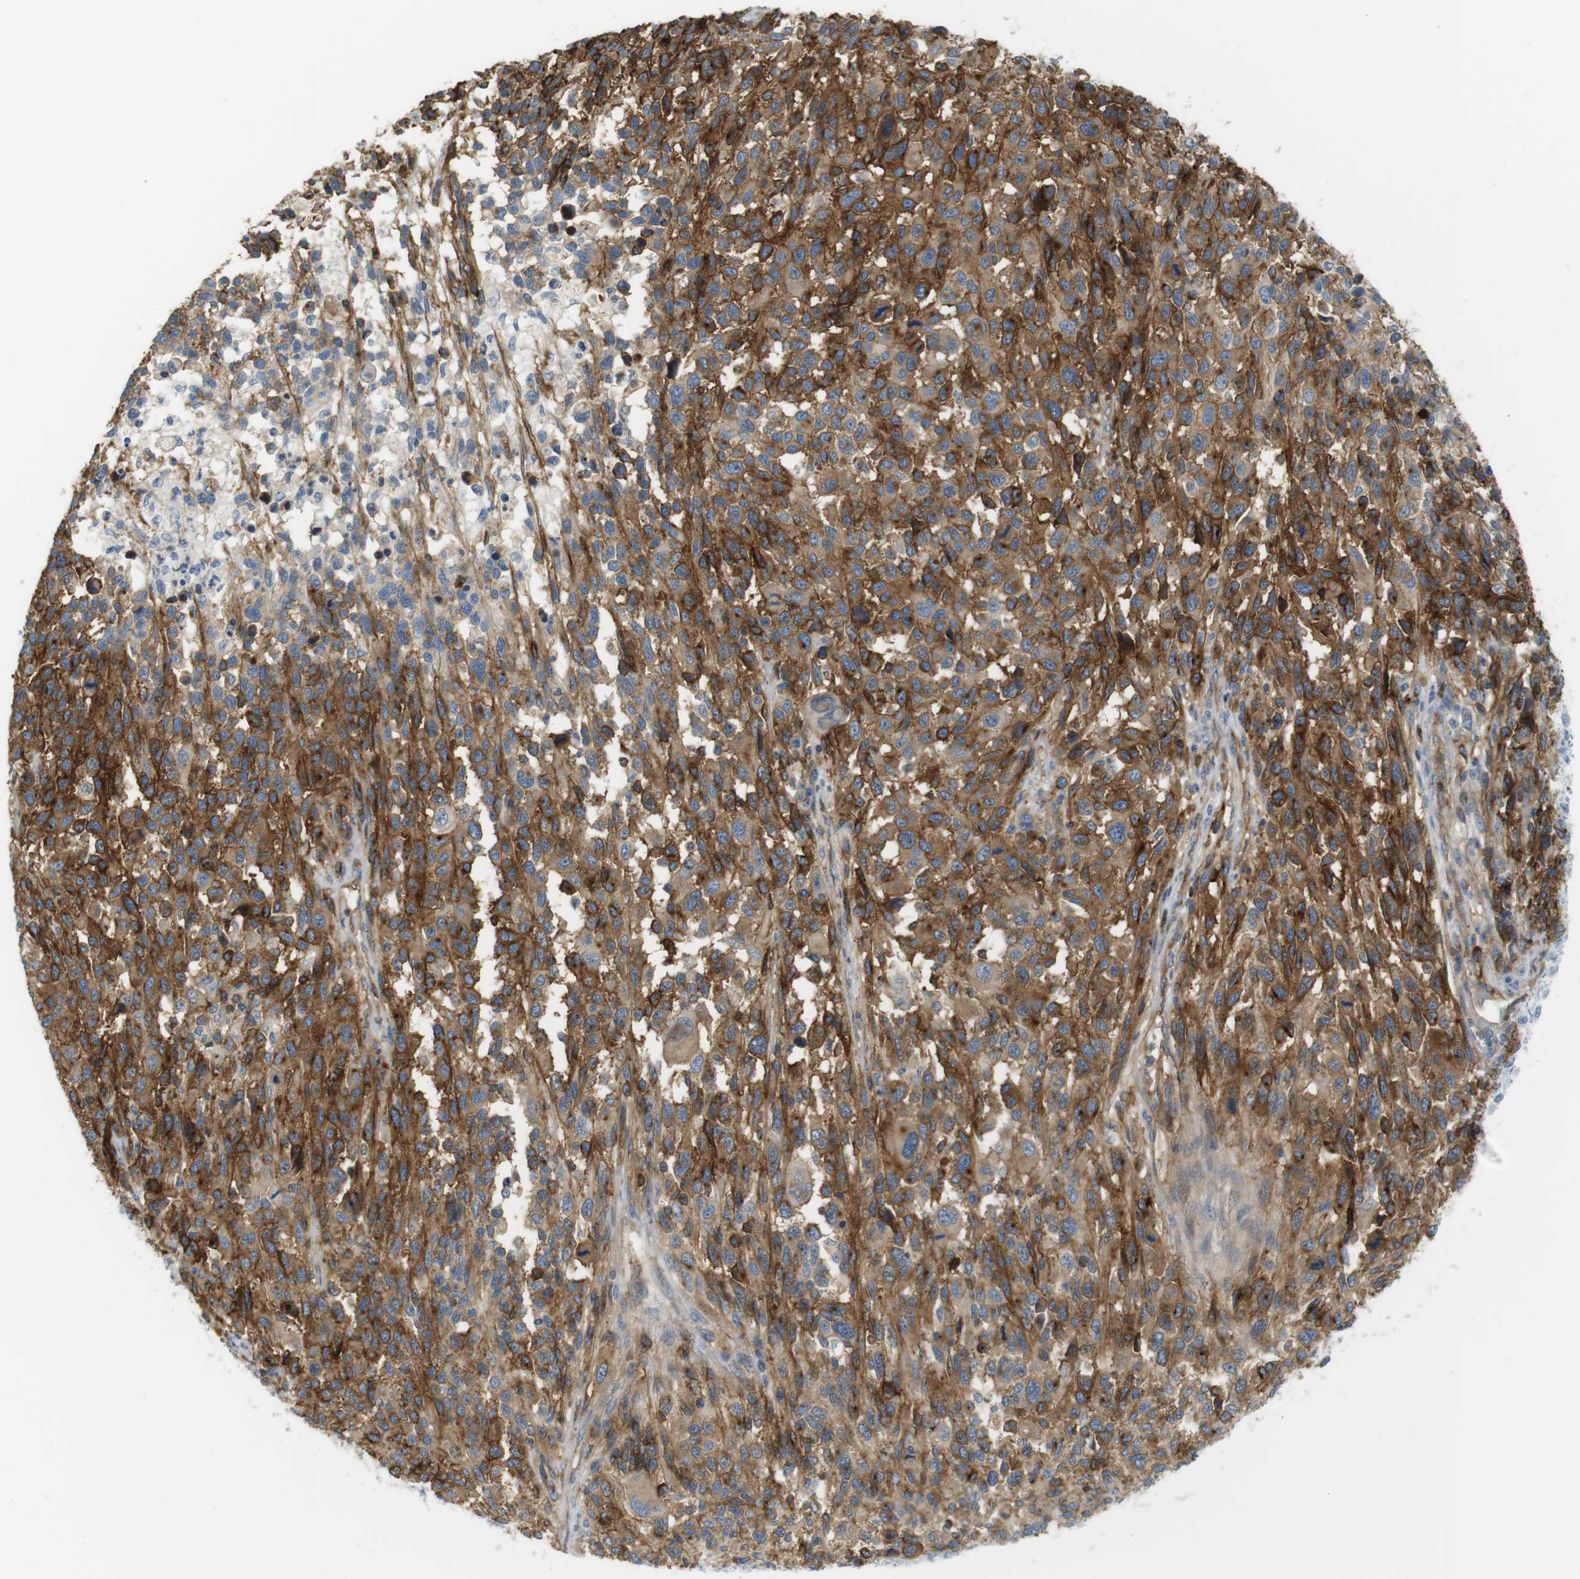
{"staining": {"intensity": "strong", "quantity": ">75%", "location": "cytoplasmic/membranous"}, "tissue": "melanoma", "cell_type": "Tumor cells", "image_type": "cancer", "snomed": [{"axis": "morphology", "description": "Malignant melanoma, Metastatic site"}, {"axis": "topography", "description": "Lymph node"}], "caption": "A high amount of strong cytoplasmic/membranous expression is appreciated in approximately >75% of tumor cells in melanoma tissue.", "gene": "F2R", "patient": {"sex": "male", "age": 61}}